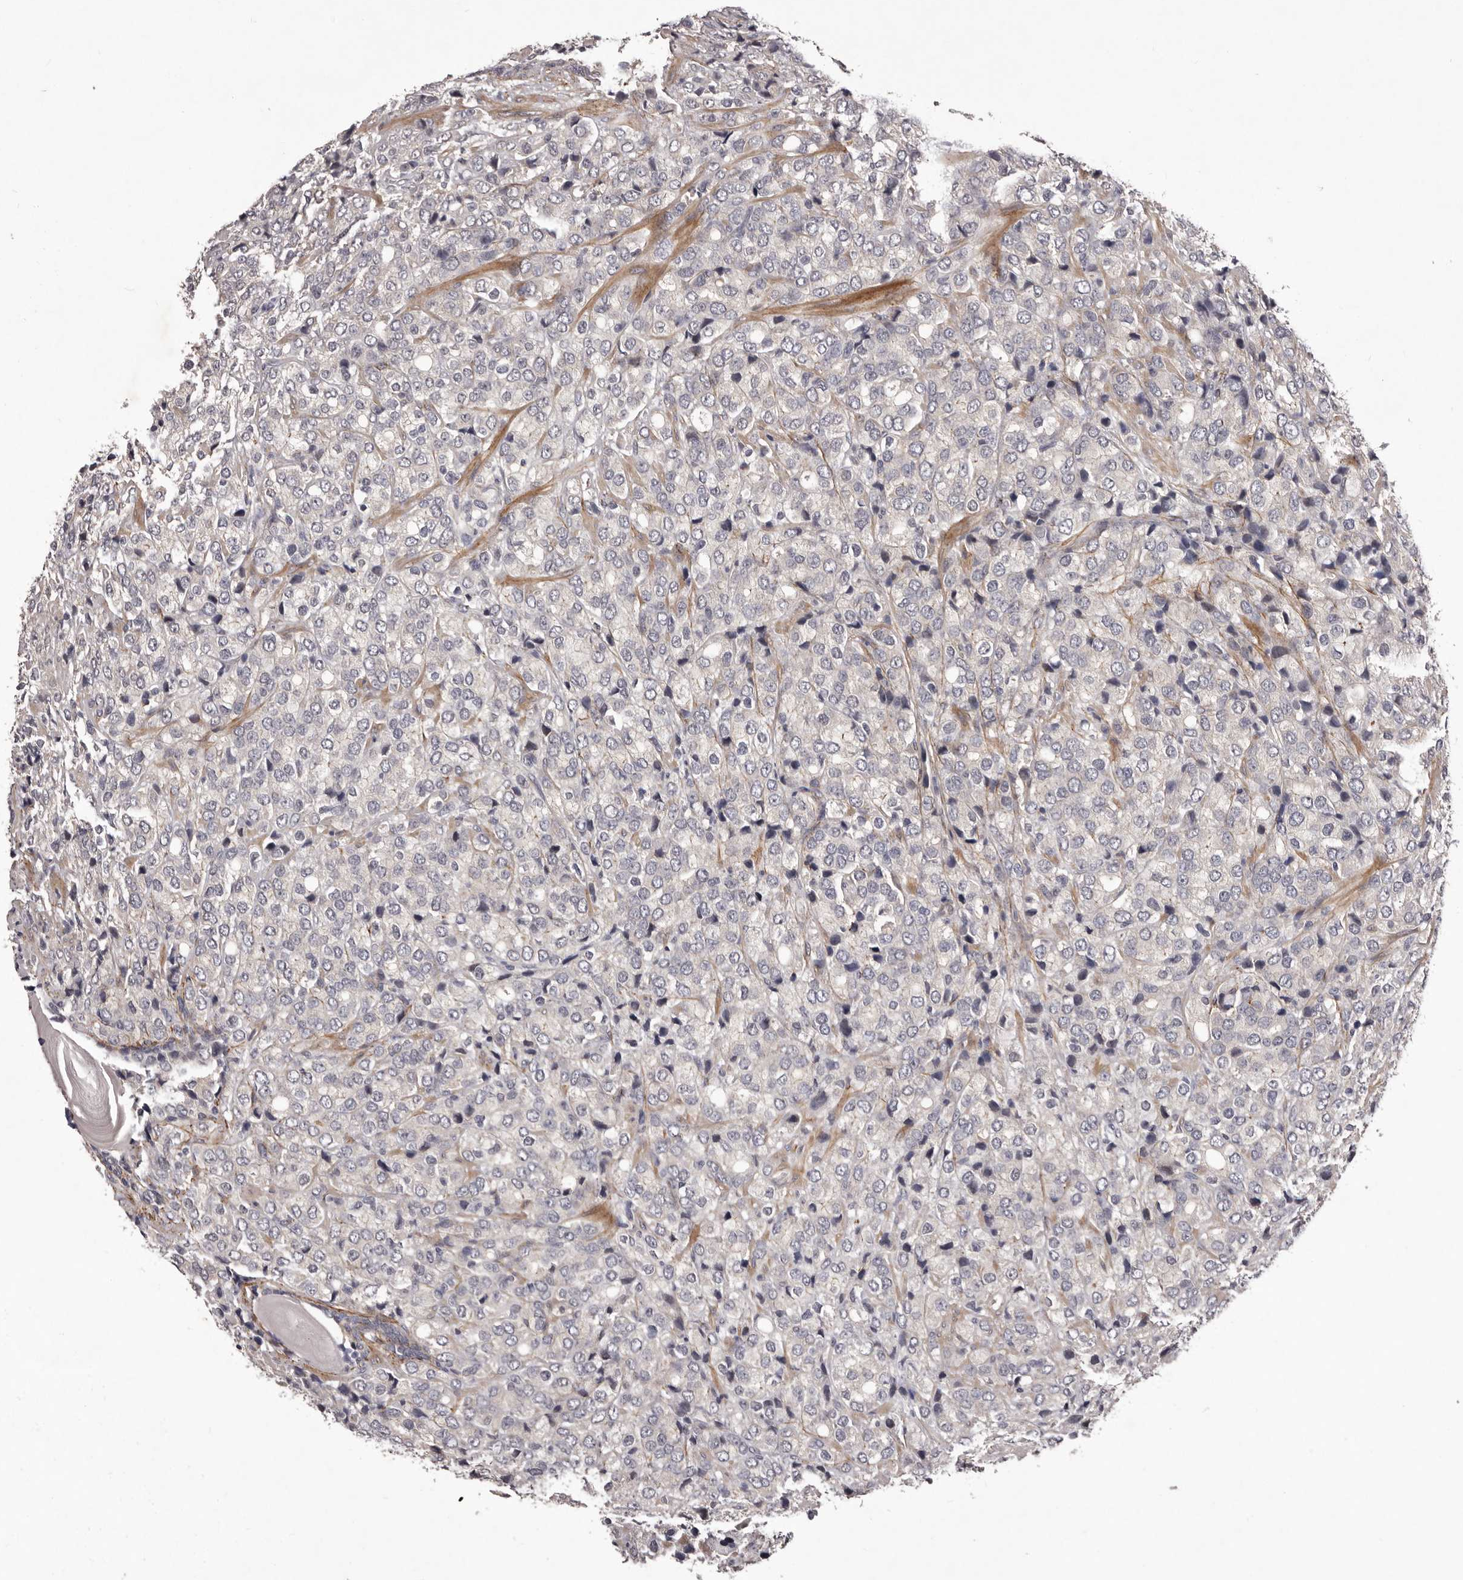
{"staining": {"intensity": "negative", "quantity": "none", "location": "none"}, "tissue": "prostate cancer", "cell_type": "Tumor cells", "image_type": "cancer", "snomed": [{"axis": "morphology", "description": "Adenocarcinoma, Medium grade"}, {"axis": "topography", "description": "Prostate"}], "caption": "This is an immunohistochemistry photomicrograph of human prostate cancer. There is no staining in tumor cells.", "gene": "HBS1L", "patient": {"sex": "male", "age": 70}}